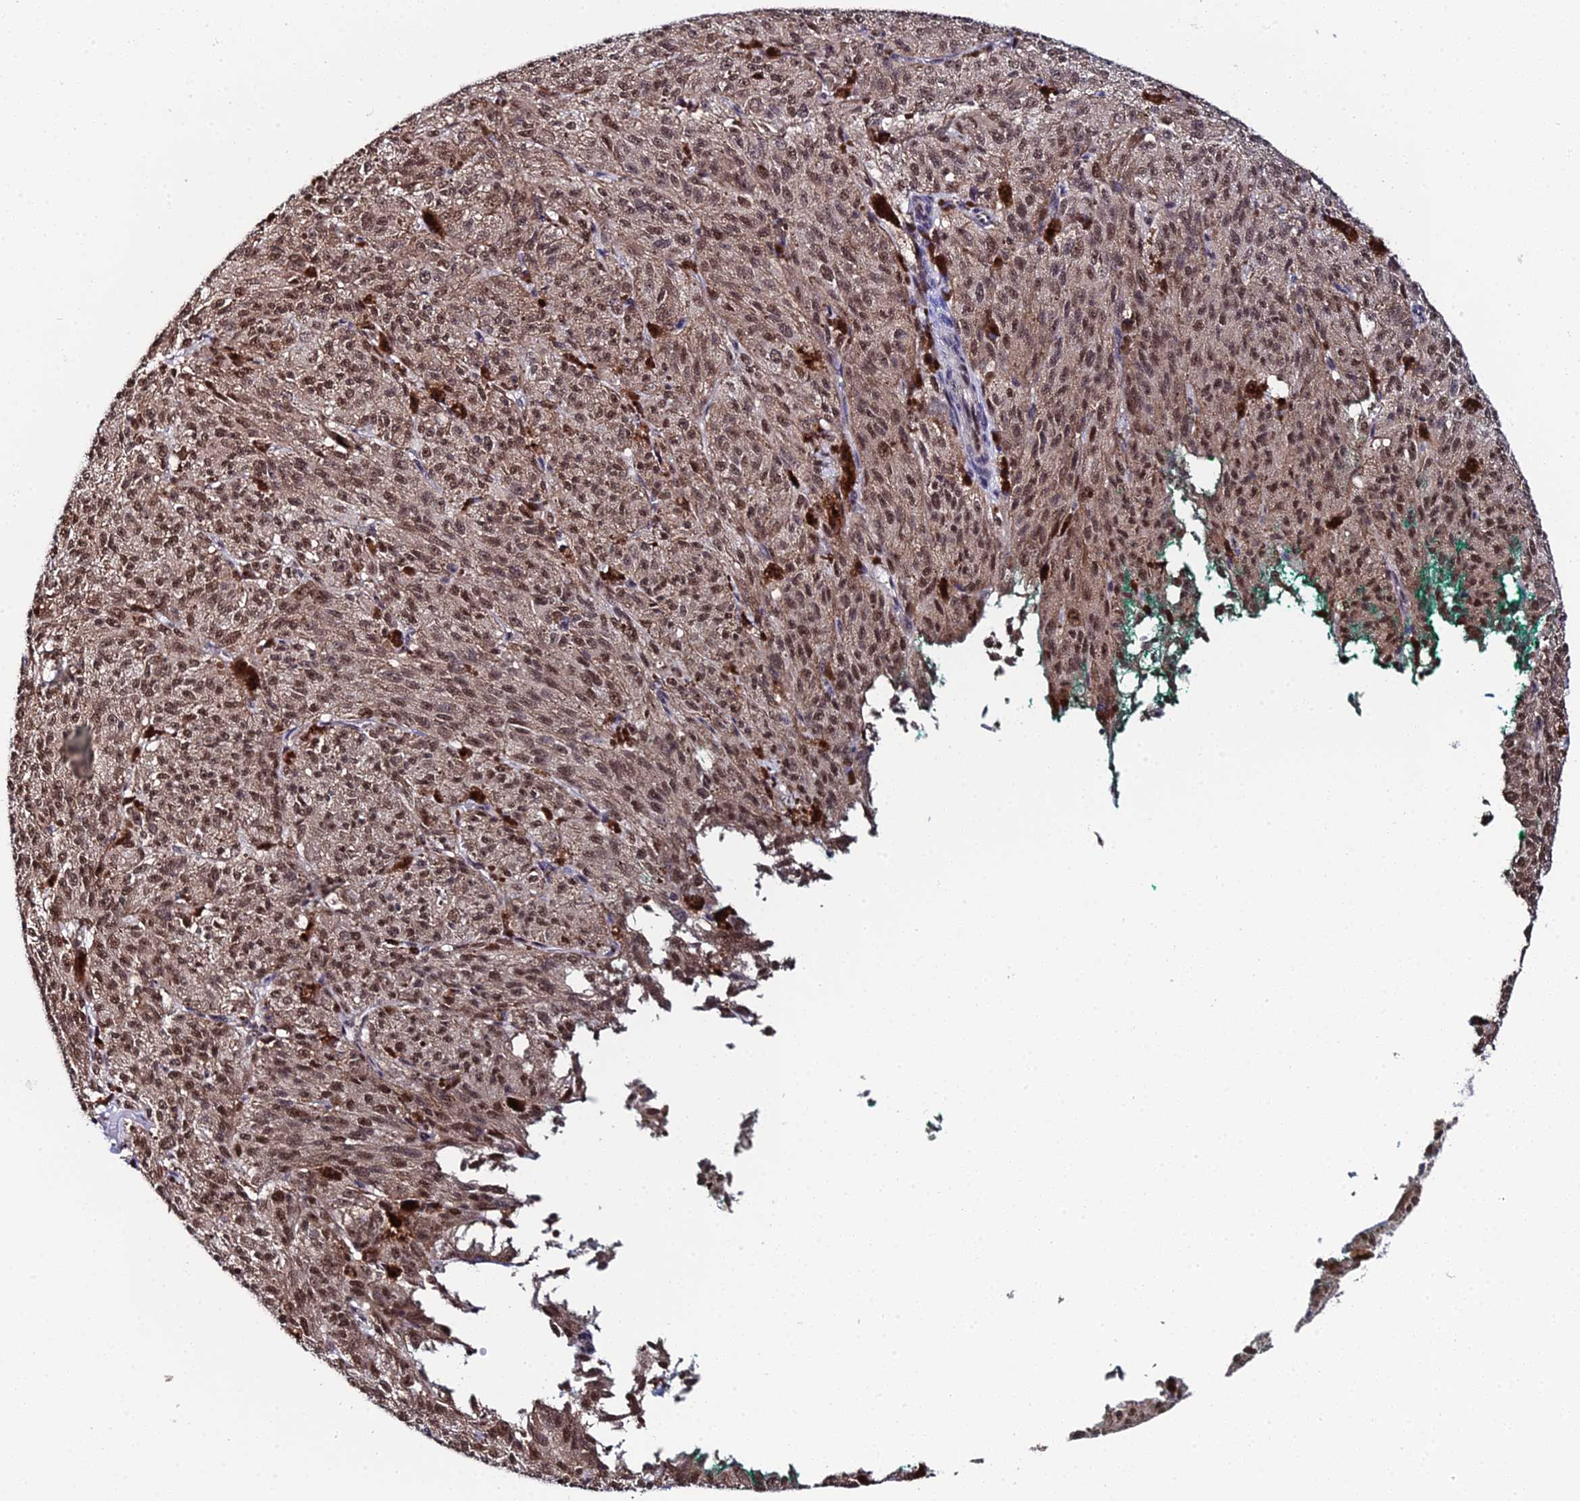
{"staining": {"intensity": "moderate", "quantity": ">75%", "location": "cytoplasmic/membranous,nuclear"}, "tissue": "melanoma", "cell_type": "Tumor cells", "image_type": "cancer", "snomed": [{"axis": "morphology", "description": "Malignant melanoma, NOS"}, {"axis": "topography", "description": "Skin"}], "caption": "The immunohistochemical stain shows moderate cytoplasmic/membranous and nuclear positivity in tumor cells of malignant melanoma tissue. (Brightfield microscopy of DAB IHC at high magnification).", "gene": "TIFA", "patient": {"sex": "female", "age": 52}}